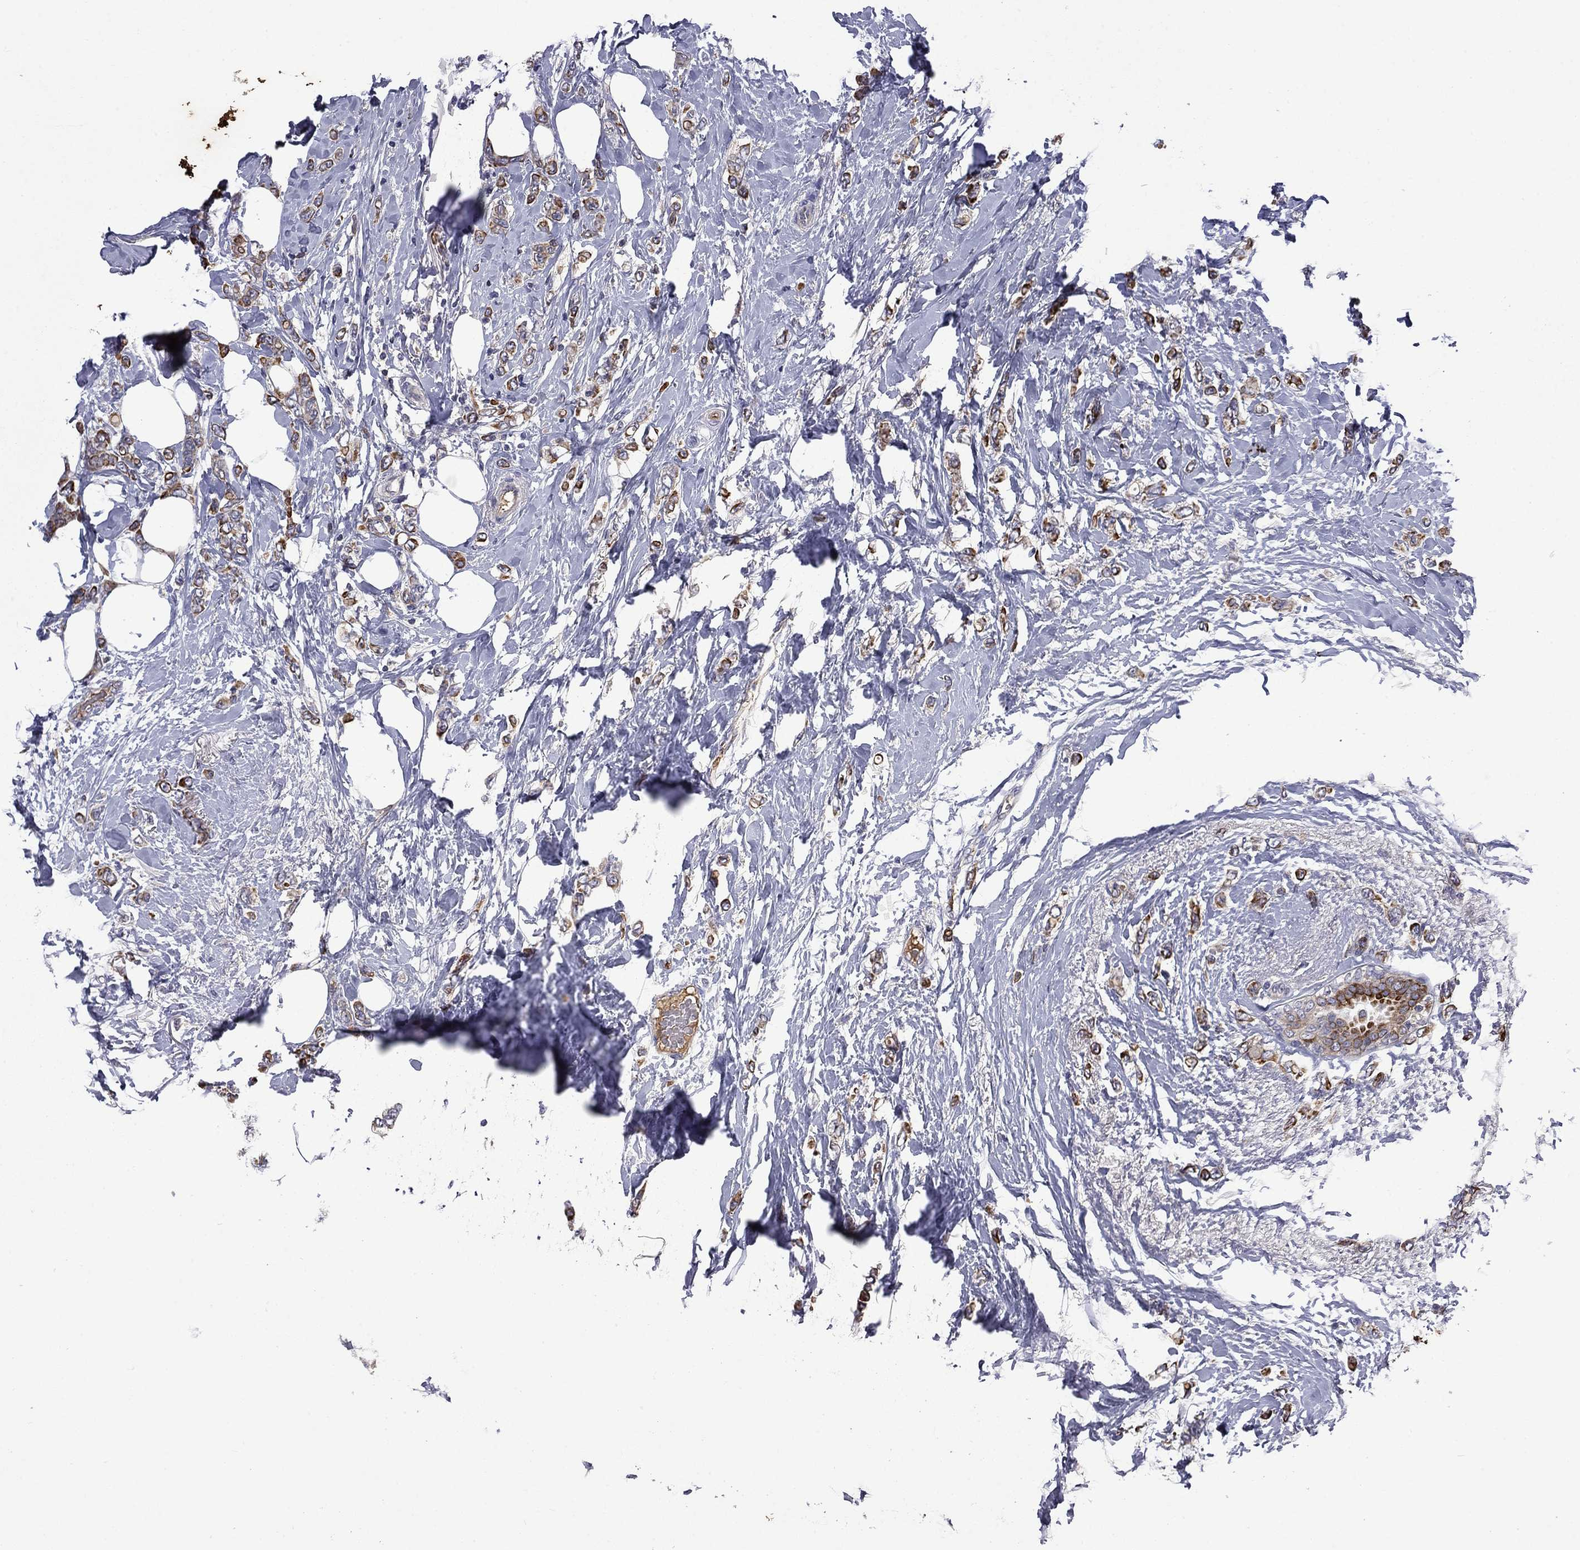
{"staining": {"intensity": "moderate", "quantity": ">75%", "location": "cytoplasmic/membranous"}, "tissue": "breast cancer", "cell_type": "Tumor cells", "image_type": "cancer", "snomed": [{"axis": "morphology", "description": "Lobular carcinoma"}, {"axis": "topography", "description": "Breast"}], "caption": "Tumor cells show medium levels of moderate cytoplasmic/membranous expression in about >75% of cells in human breast cancer (lobular carcinoma).", "gene": "CEACAM7", "patient": {"sex": "female", "age": 66}}